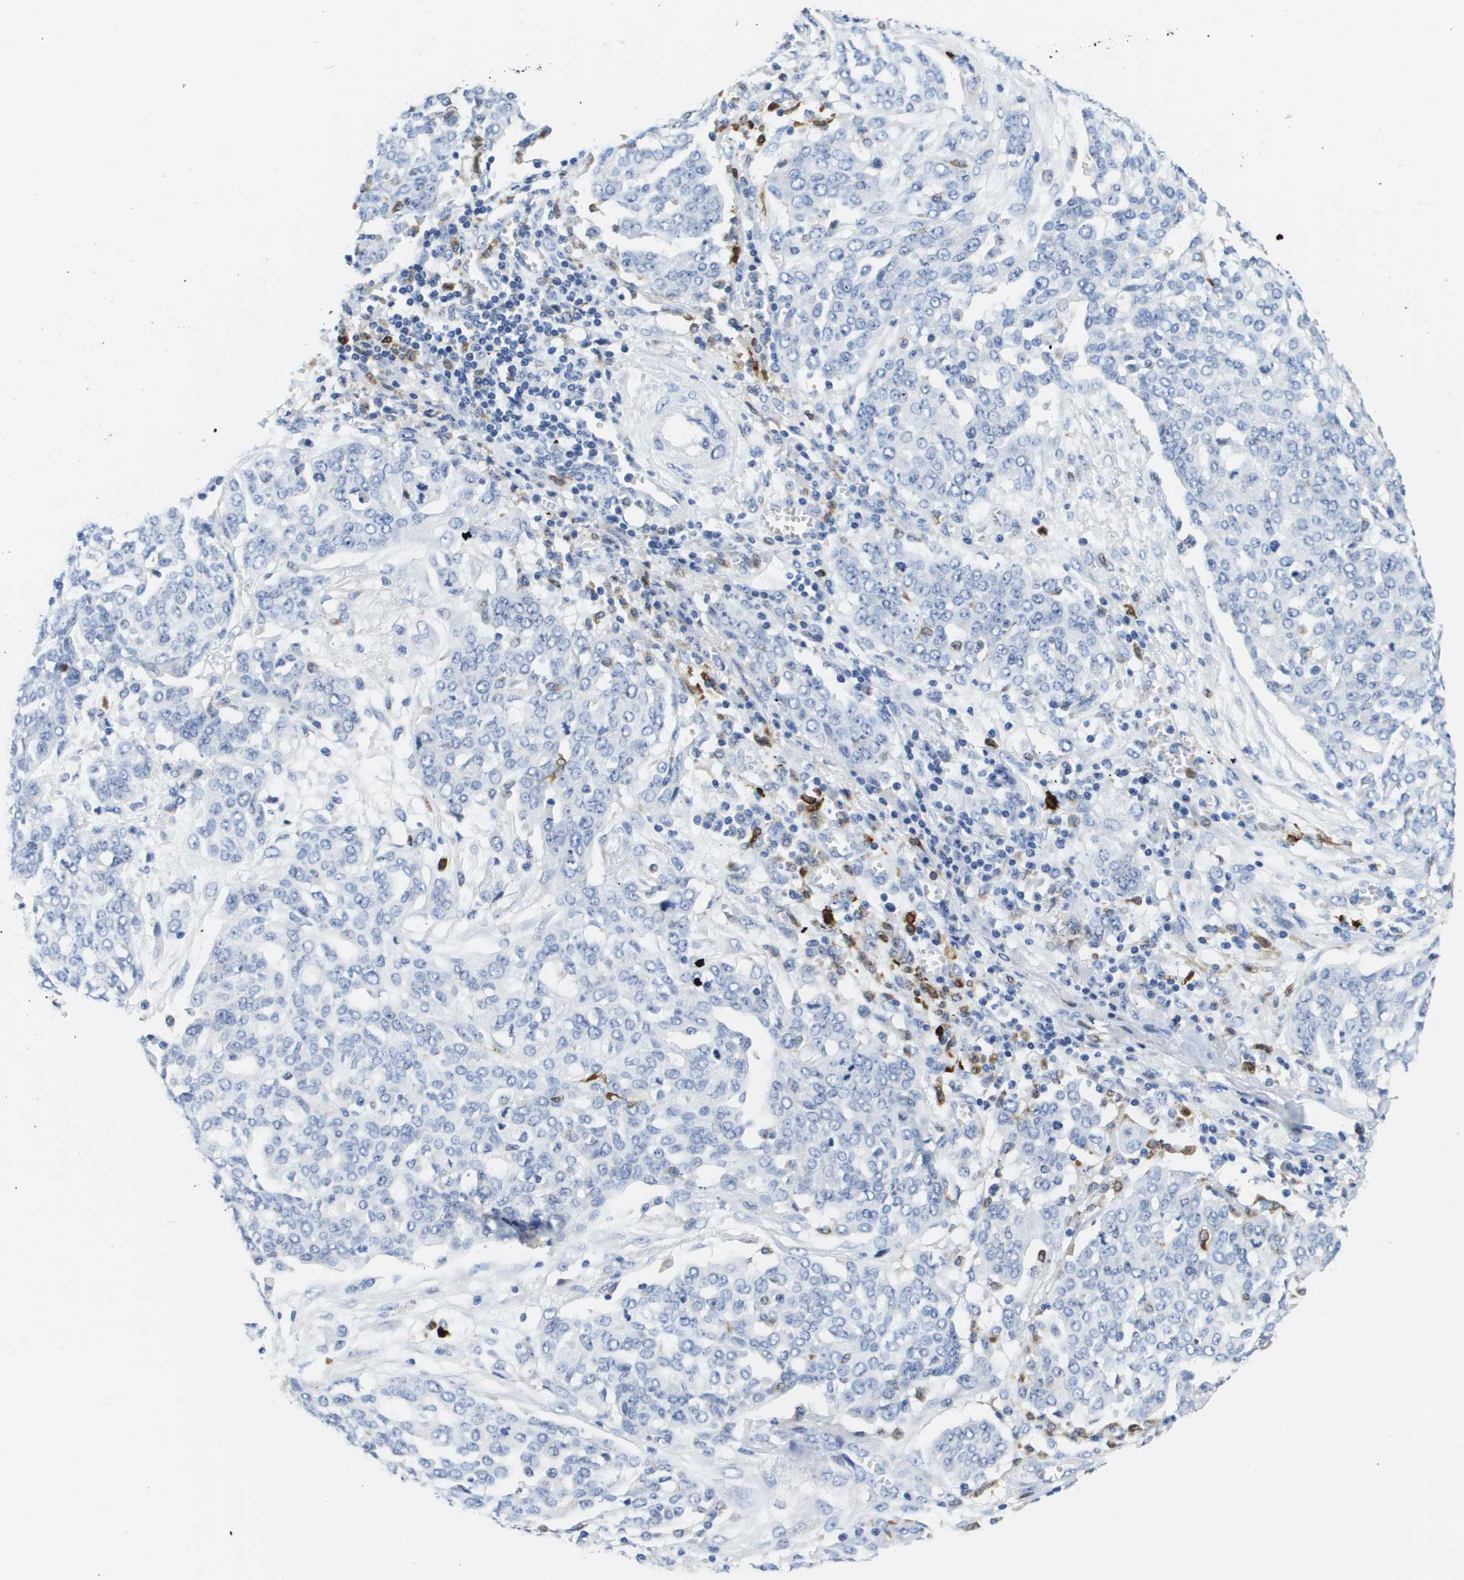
{"staining": {"intensity": "negative", "quantity": "none", "location": "none"}, "tissue": "ovarian cancer", "cell_type": "Tumor cells", "image_type": "cancer", "snomed": [{"axis": "morphology", "description": "Cystadenocarcinoma, serous, NOS"}, {"axis": "topography", "description": "Soft tissue"}, {"axis": "topography", "description": "Ovary"}], "caption": "High power microscopy micrograph of an IHC histopathology image of ovarian serous cystadenocarcinoma, revealing no significant expression in tumor cells.", "gene": "HMOX1", "patient": {"sex": "female", "age": 57}}